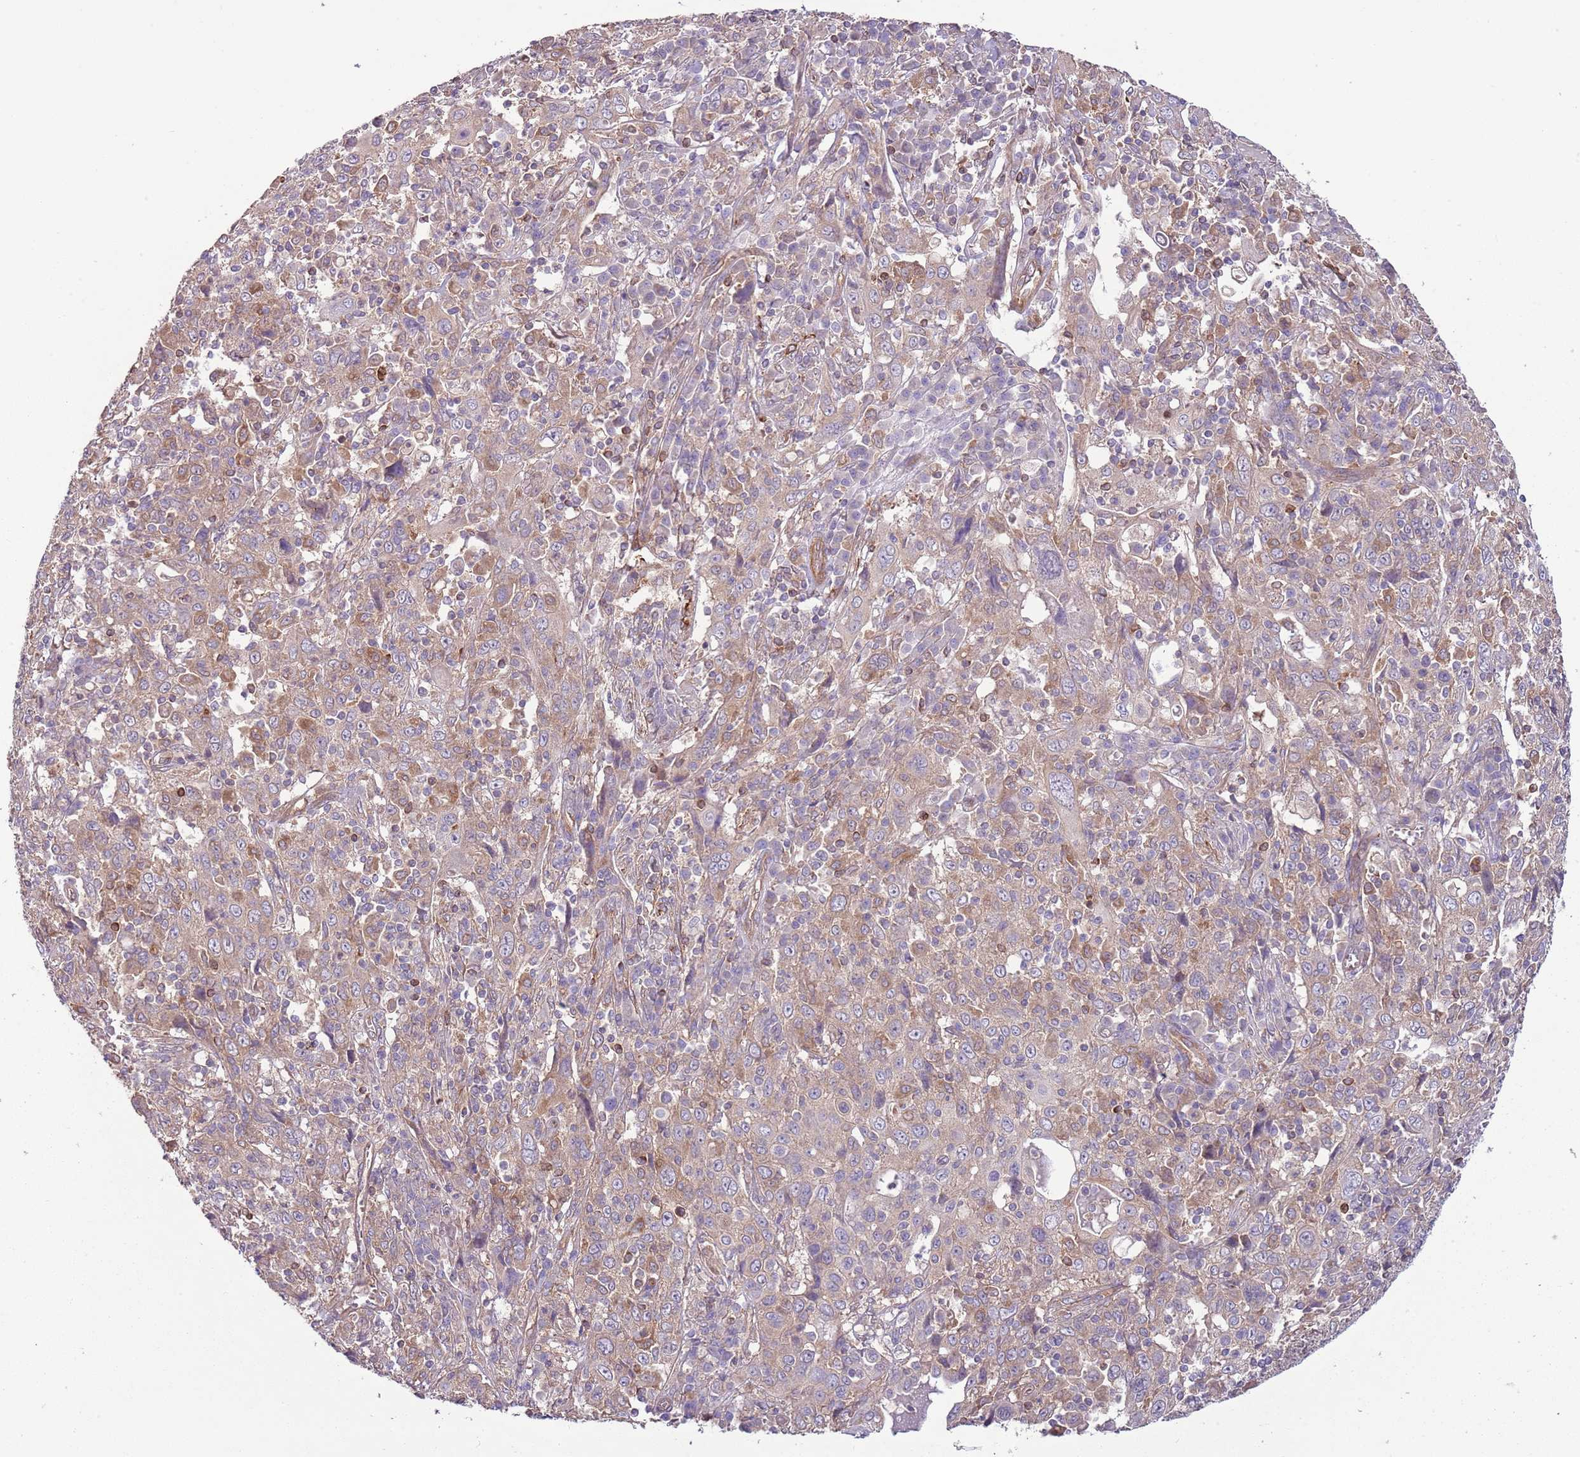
{"staining": {"intensity": "weak", "quantity": "25%-75%", "location": "cytoplasmic/membranous"}, "tissue": "cervical cancer", "cell_type": "Tumor cells", "image_type": "cancer", "snomed": [{"axis": "morphology", "description": "Squamous cell carcinoma, NOS"}, {"axis": "topography", "description": "Cervix"}], "caption": "Protein analysis of cervical squamous cell carcinoma tissue exhibits weak cytoplasmic/membranous expression in about 25%-75% of tumor cells.", "gene": "LPIN2", "patient": {"sex": "female", "age": 46}}